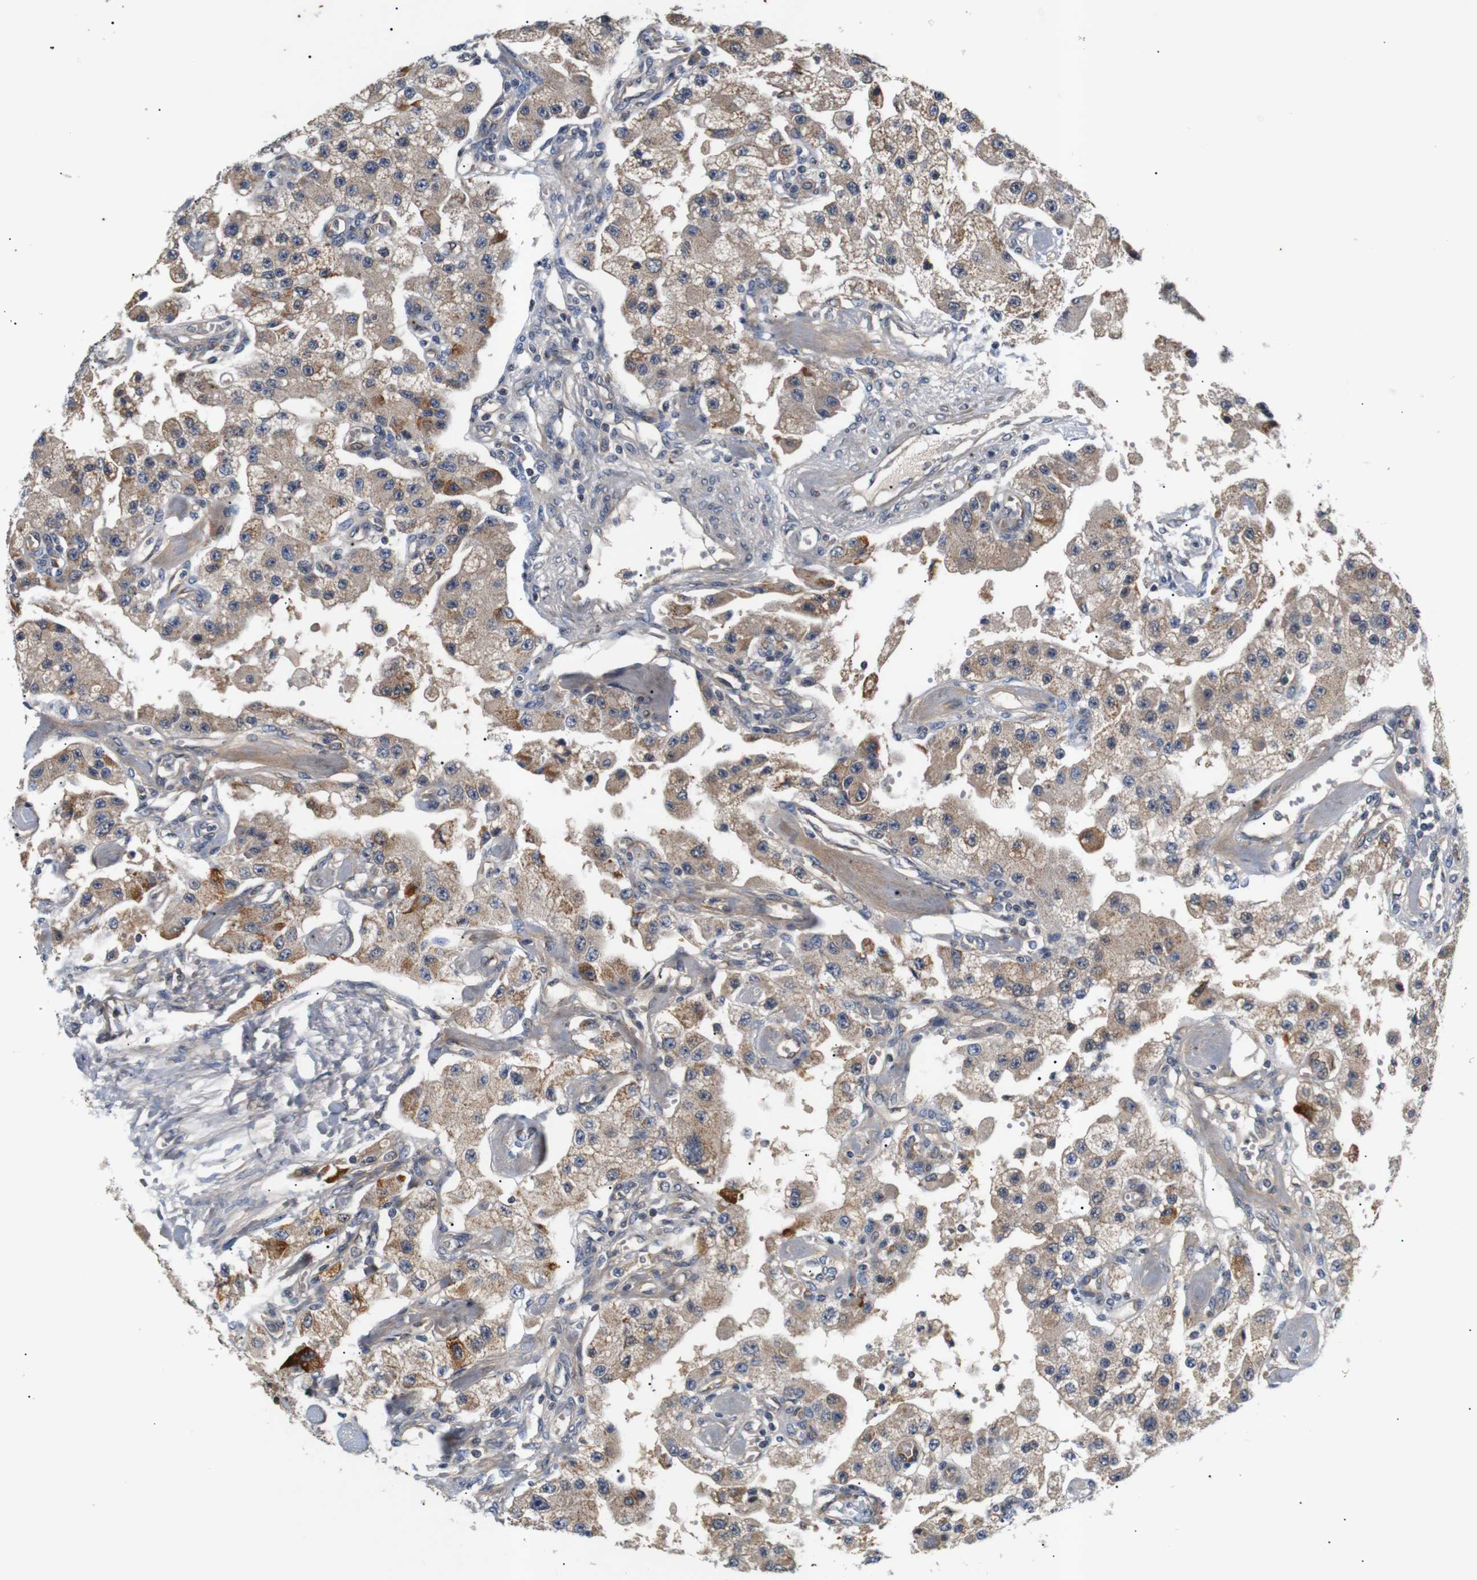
{"staining": {"intensity": "weak", "quantity": ">75%", "location": "cytoplasmic/membranous"}, "tissue": "carcinoid", "cell_type": "Tumor cells", "image_type": "cancer", "snomed": [{"axis": "morphology", "description": "Carcinoid, malignant, NOS"}, {"axis": "topography", "description": "Pancreas"}], "caption": "A brown stain labels weak cytoplasmic/membranous staining of a protein in human carcinoid (malignant) tumor cells. The staining was performed using DAB (3,3'-diaminobenzidine) to visualize the protein expression in brown, while the nuclei were stained in blue with hematoxylin (Magnification: 20x).", "gene": "RIPK1", "patient": {"sex": "male", "age": 41}}